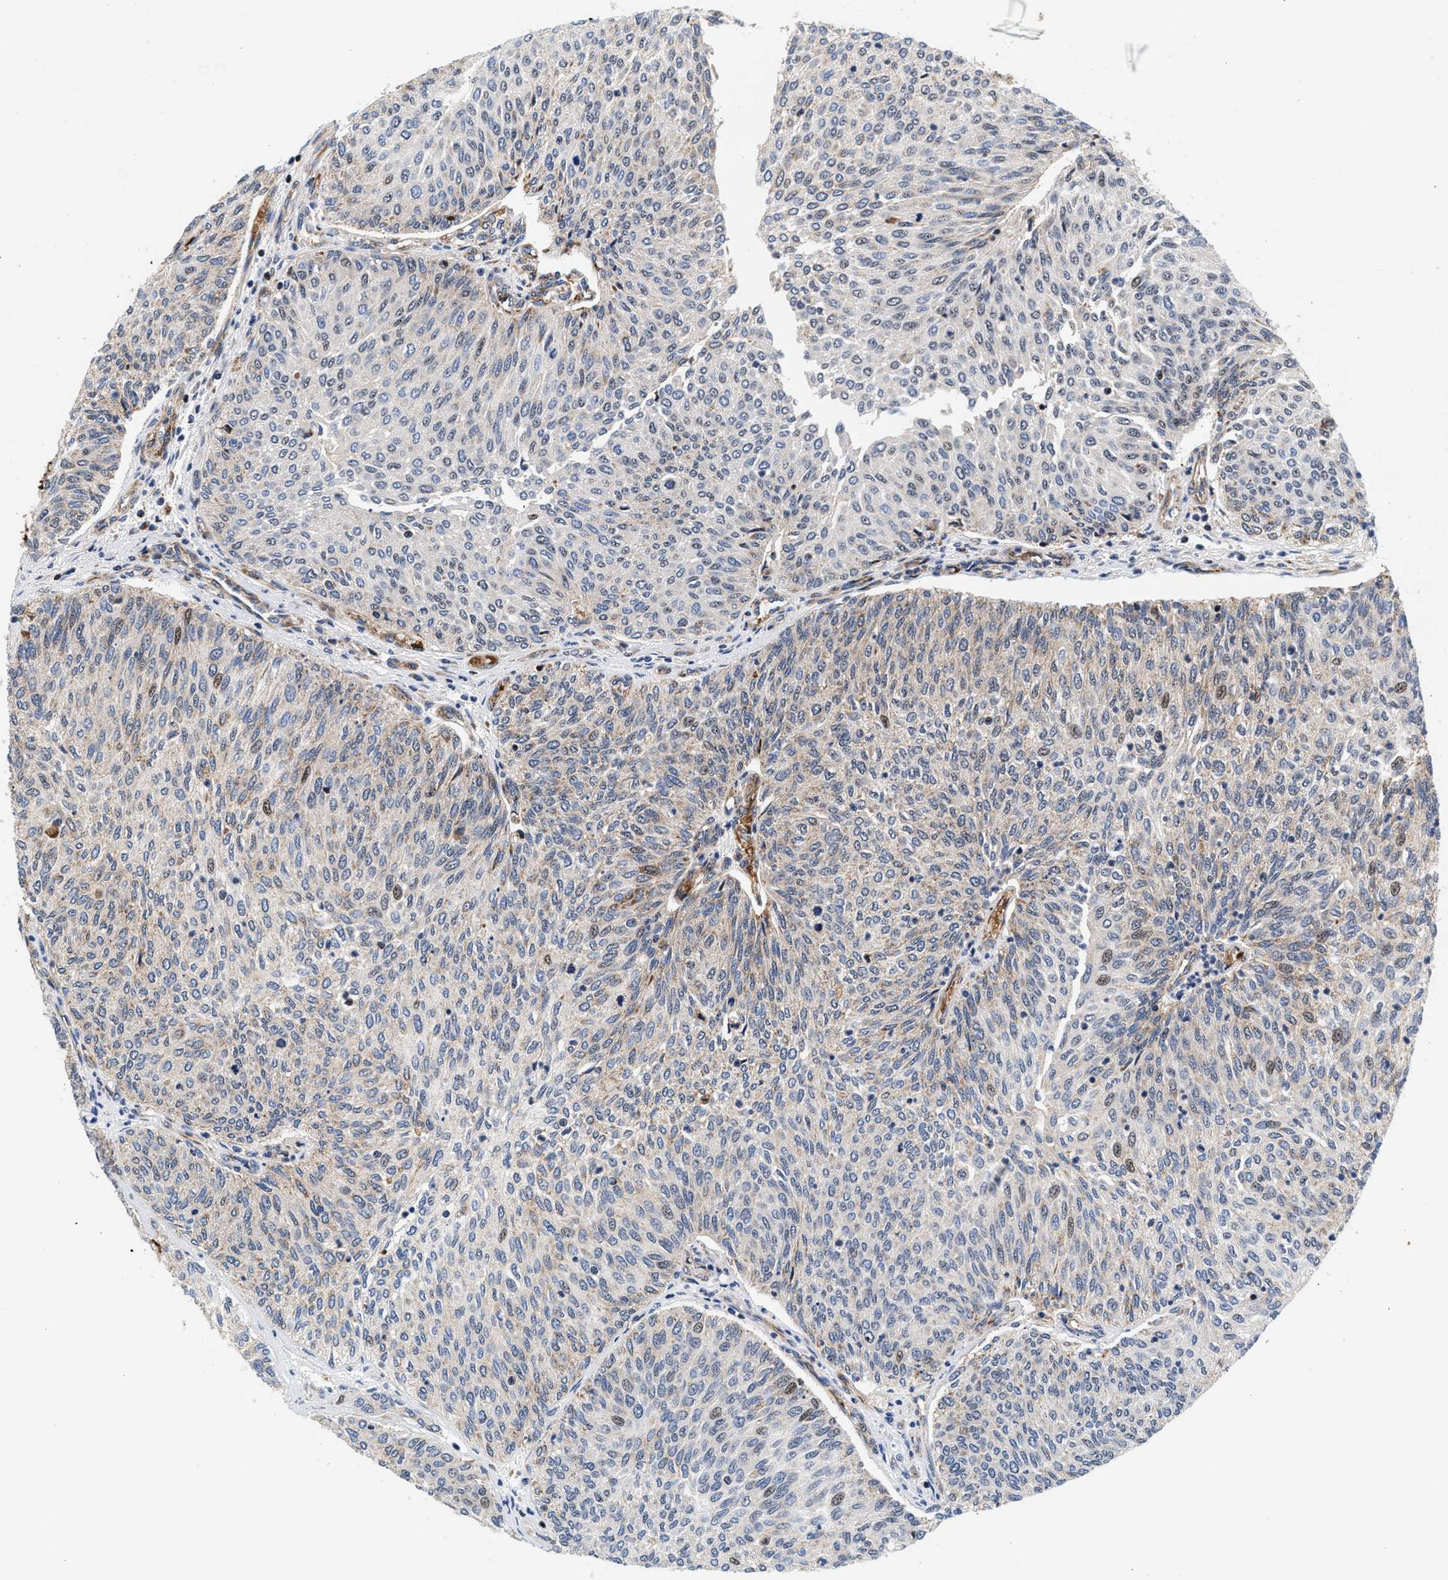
{"staining": {"intensity": "moderate", "quantity": "<25%", "location": "cytoplasmic/membranous"}, "tissue": "urothelial cancer", "cell_type": "Tumor cells", "image_type": "cancer", "snomed": [{"axis": "morphology", "description": "Urothelial carcinoma, Low grade"}, {"axis": "topography", "description": "Urinary bladder"}], "caption": "A photomicrograph showing moderate cytoplasmic/membranous positivity in approximately <25% of tumor cells in urothelial cancer, as visualized by brown immunohistochemical staining.", "gene": "SGK1", "patient": {"sex": "female", "age": 79}}